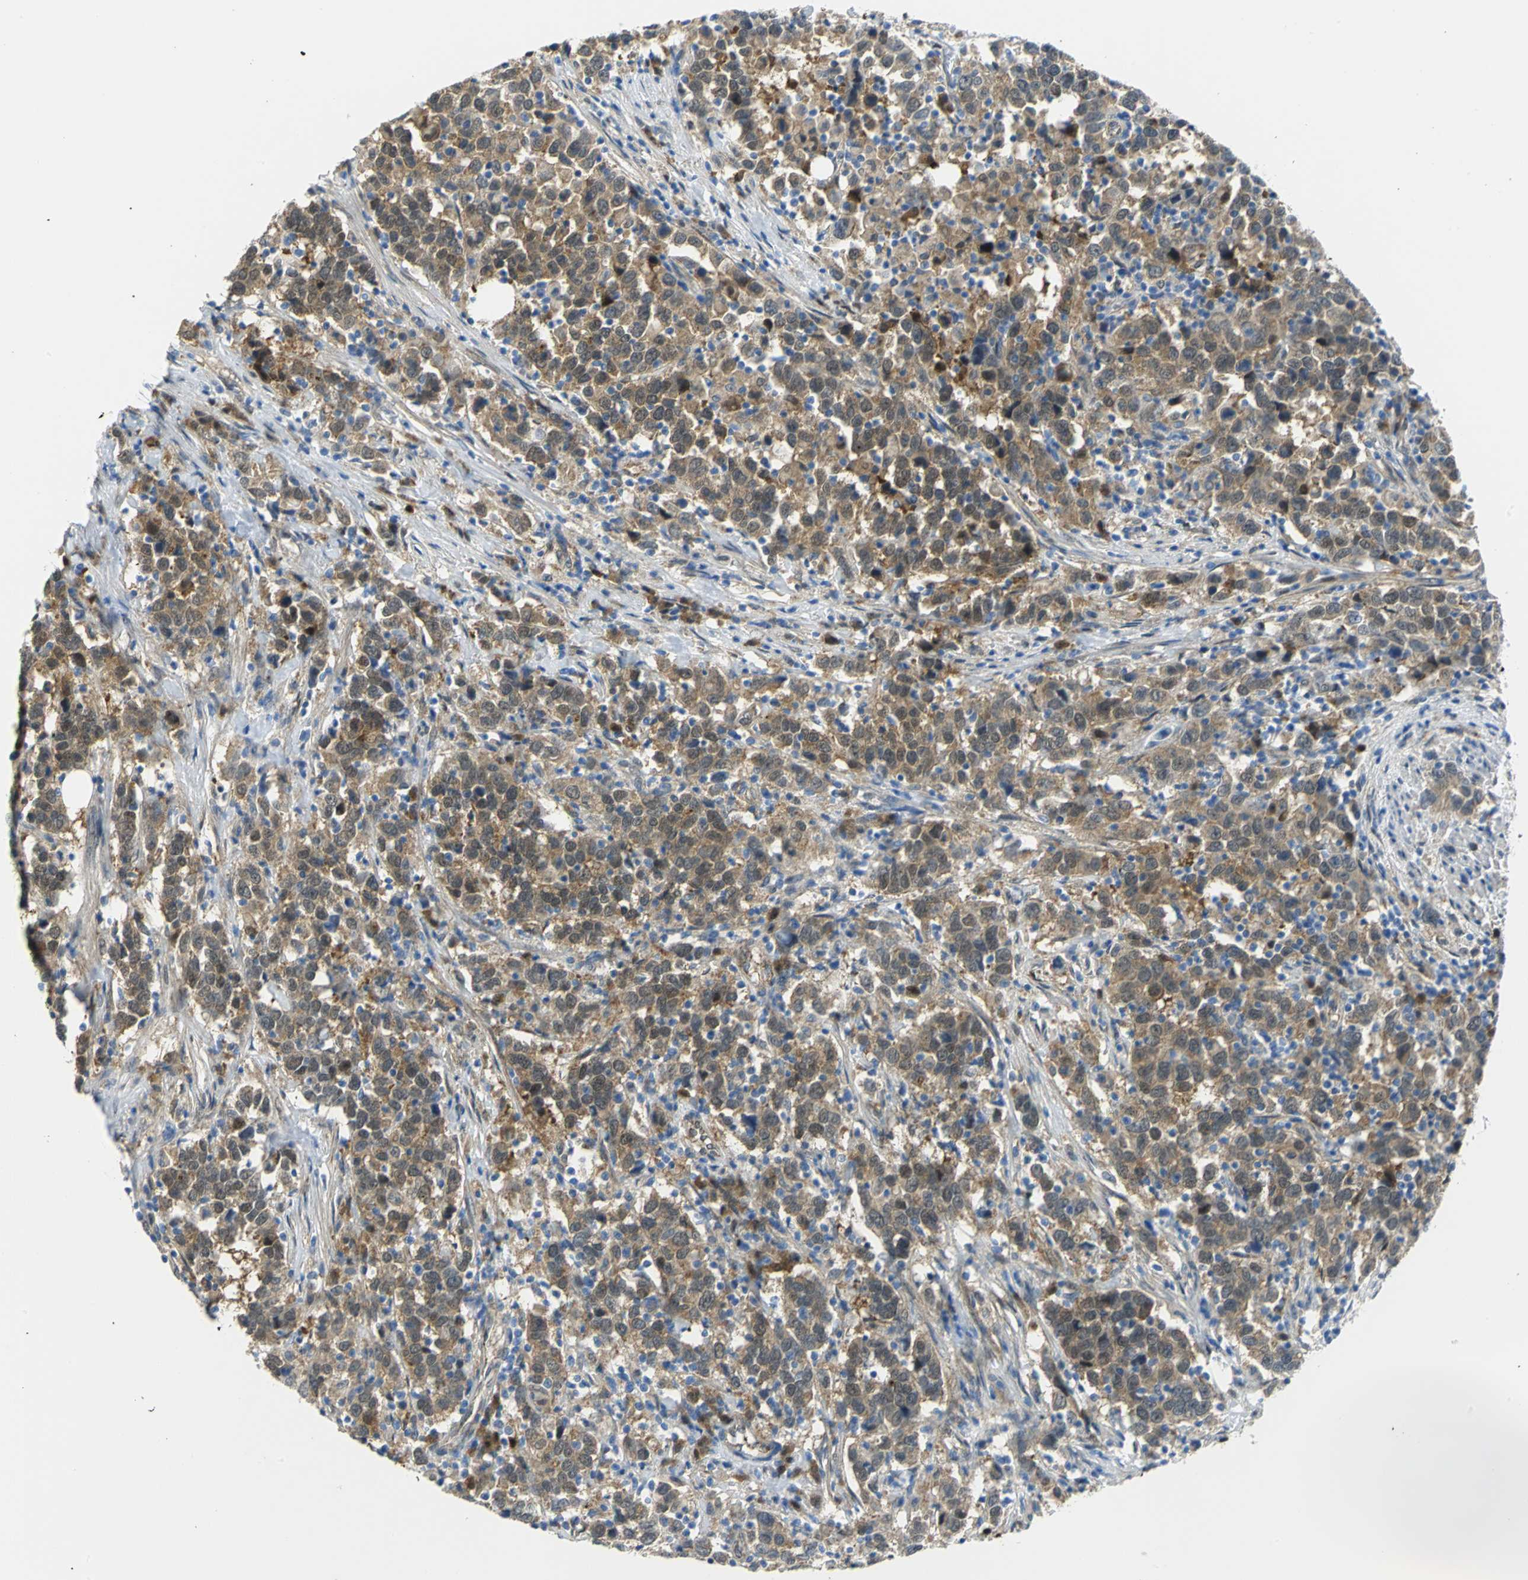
{"staining": {"intensity": "moderate", "quantity": ">75%", "location": "cytoplasmic/membranous"}, "tissue": "urothelial cancer", "cell_type": "Tumor cells", "image_type": "cancer", "snomed": [{"axis": "morphology", "description": "Urothelial carcinoma, High grade"}, {"axis": "topography", "description": "Urinary bladder"}], "caption": "Immunohistochemical staining of human urothelial cancer reveals moderate cytoplasmic/membranous protein positivity in approximately >75% of tumor cells.", "gene": "PGM3", "patient": {"sex": "male", "age": 61}}